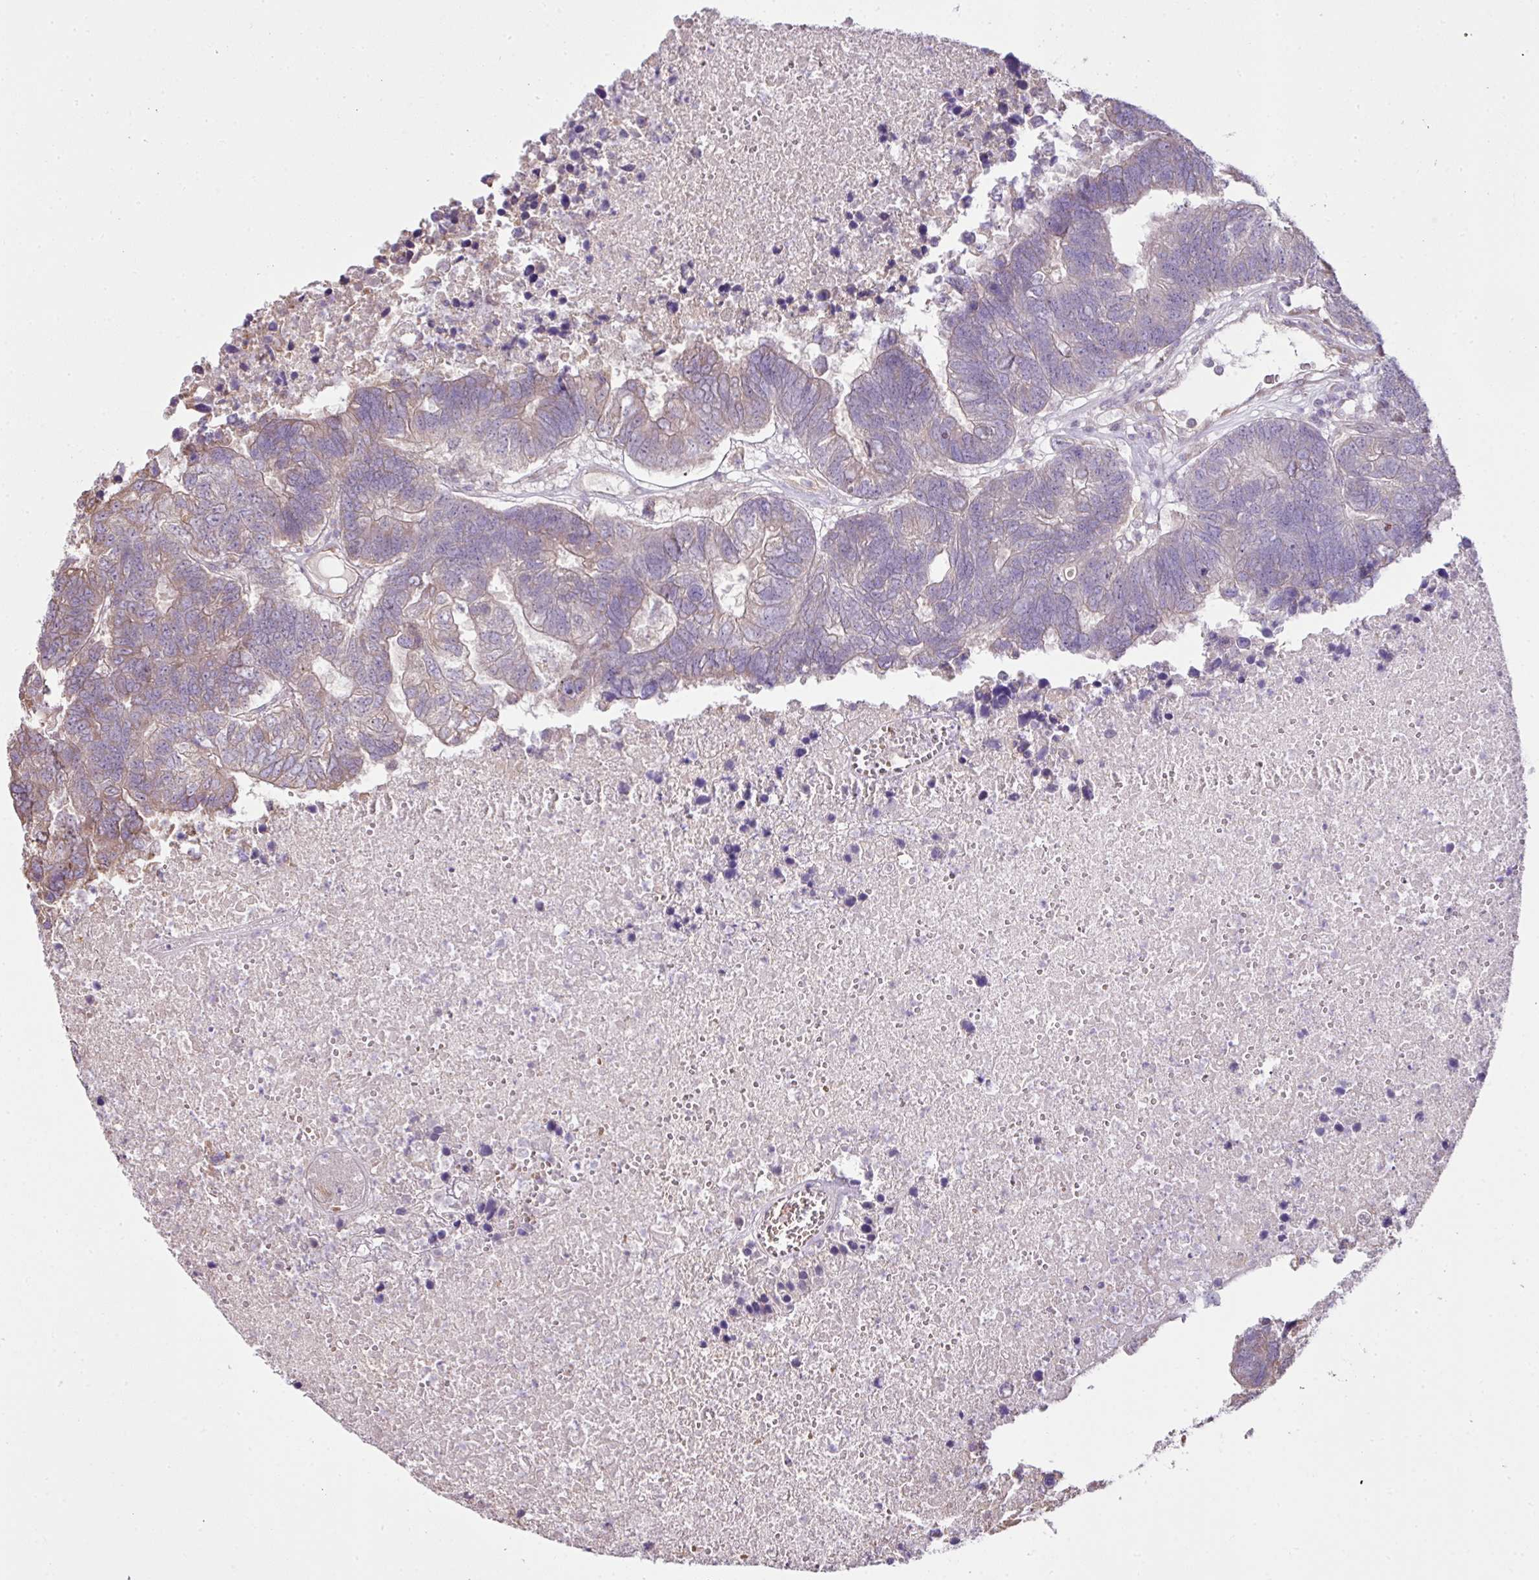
{"staining": {"intensity": "negative", "quantity": "none", "location": "none"}, "tissue": "colorectal cancer", "cell_type": "Tumor cells", "image_type": "cancer", "snomed": [{"axis": "morphology", "description": "Adenocarcinoma, NOS"}, {"axis": "topography", "description": "Colon"}], "caption": "Immunohistochemistry of human colorectal cancer (adenocarcinoma) demonstrates no staining in tumor cells.", "gene": "COX18", "patient": {"sex": "female", "age": 48}}